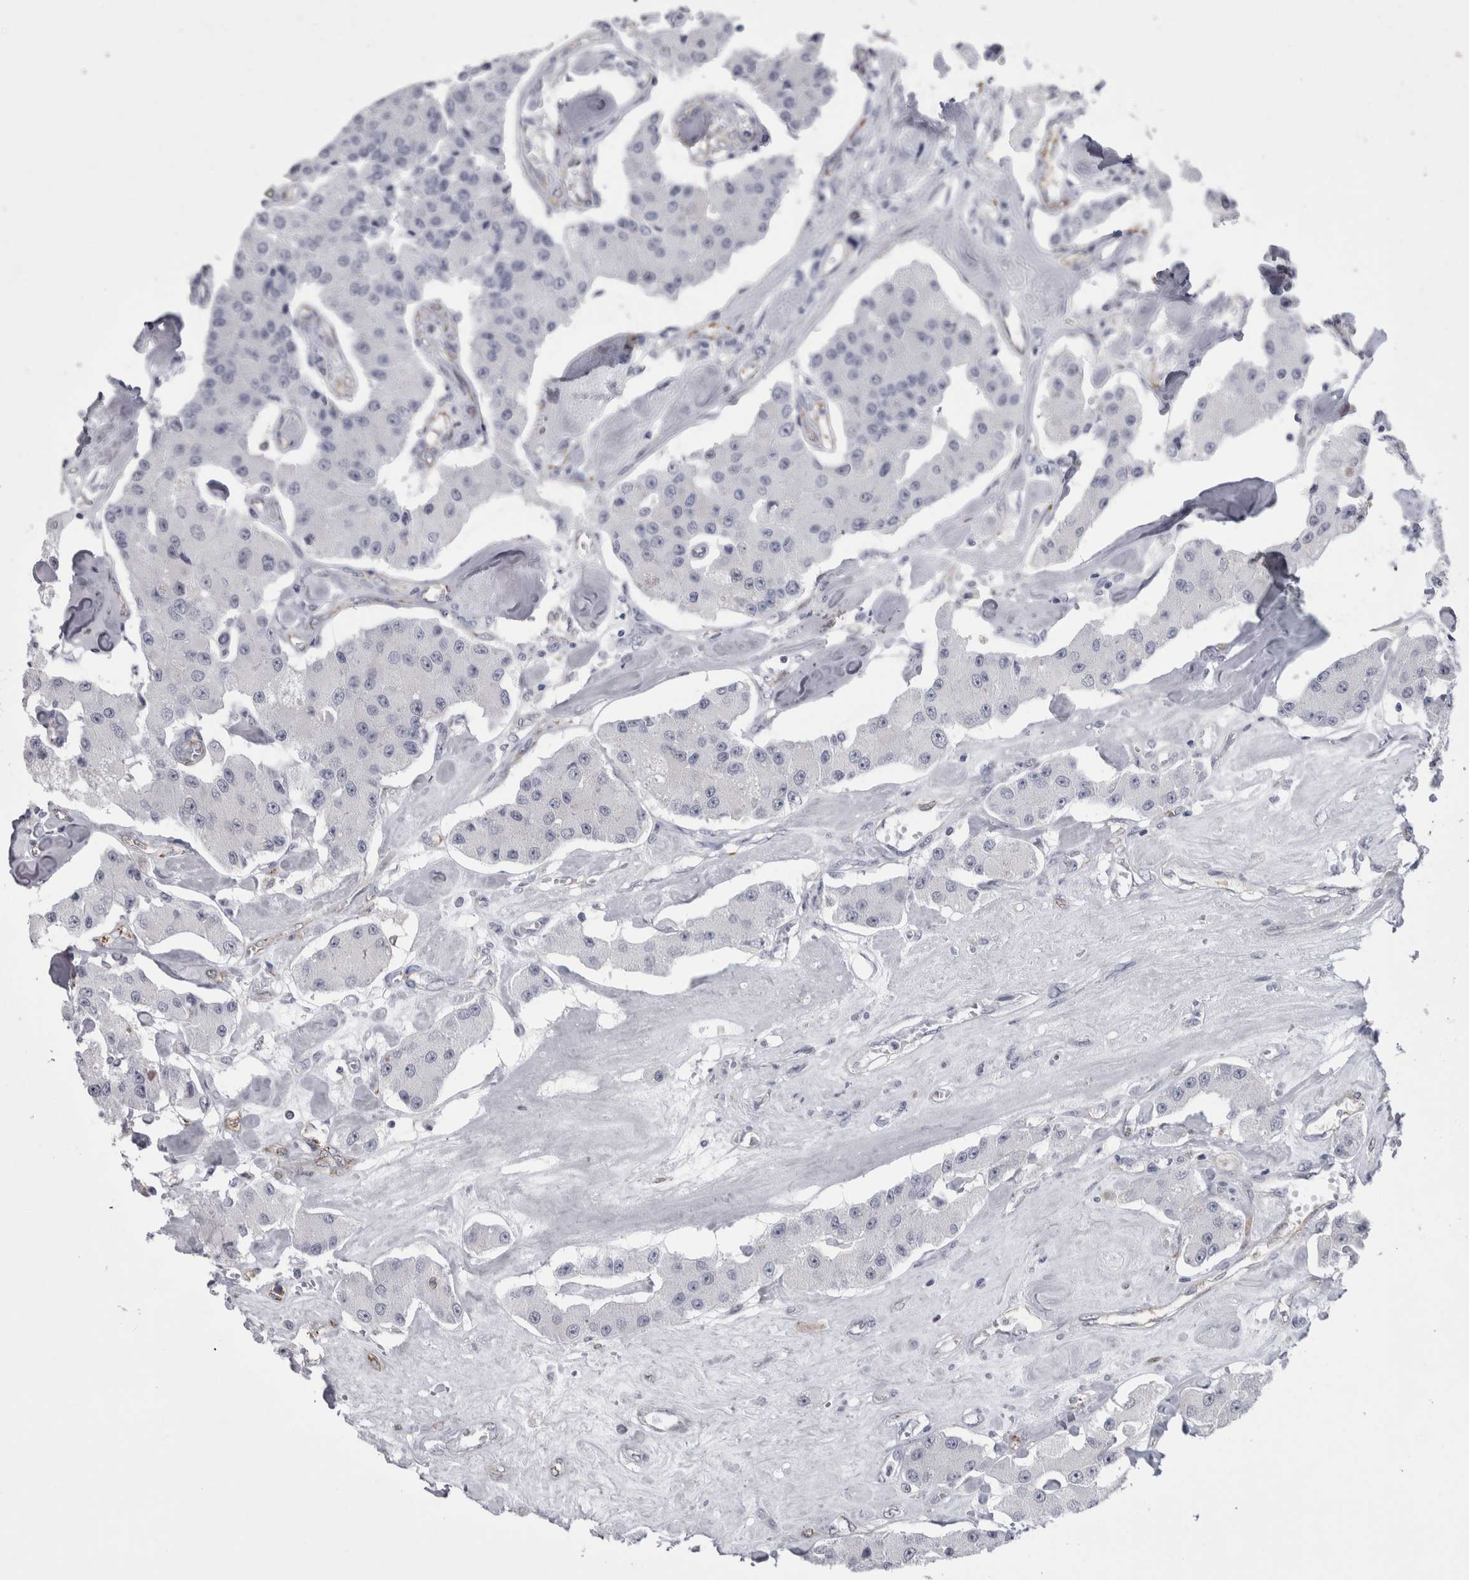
{"staining": {"intensity": "negative", "quantity": "none", "location": "none"}, "tissue": "carcinoid", "cell_type": "Tumor cells", "image_type": "cancer", "snomed": [{"axis": "morphology", "description": "Carcinoid, malignant, NOS"}, {"axis": "topography", "description": "Pancreas"}], "caption": "Tumor cells show no significant protein positivity in carcinoid (malignant).", "gene": "ACOT7", "patient": {"sex": "male", "age": 41}}